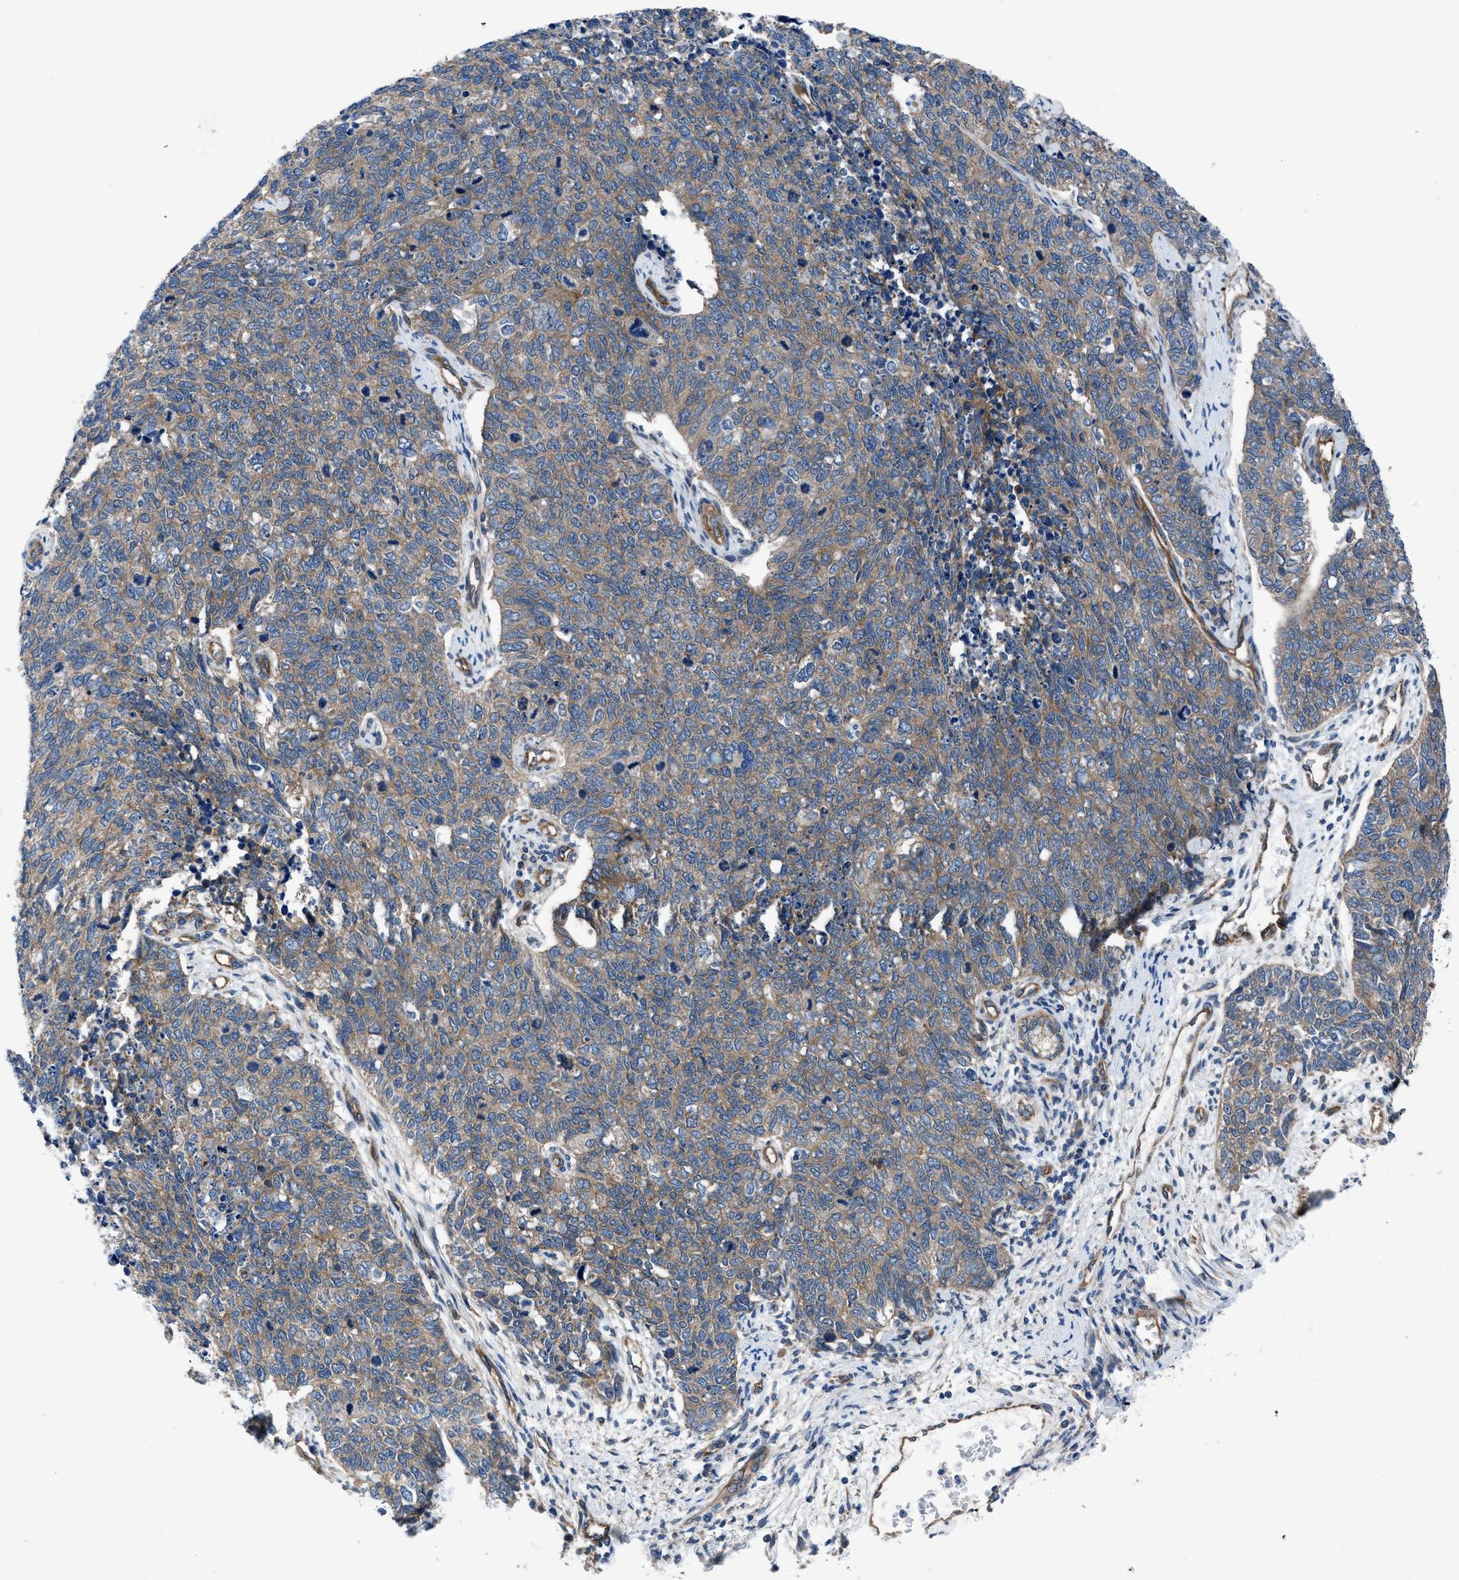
{"staining": {"intensity": "strong", "quantity": ">75%", "location": "cytoplasmic/membranous"}, "tissue": "cervical cancer", "cell_type": "Tumor cells", "image_type": "cancer", "snomed": [{"axis": "morphology", "description": "Squamous cell carcinoma, NOS"}, {"axis": "topography", "description": "Cervix"}], "caption": "Strong cytoplasmic/membranous protein staining is appreciated in about >75% of tumor cells in squamous cell carcinoma (cervical). (DAB IHC with brightfield microscopy, high magnification).", "gene": "TRIP4", "patient": {"sex": "female", "age": 63}}